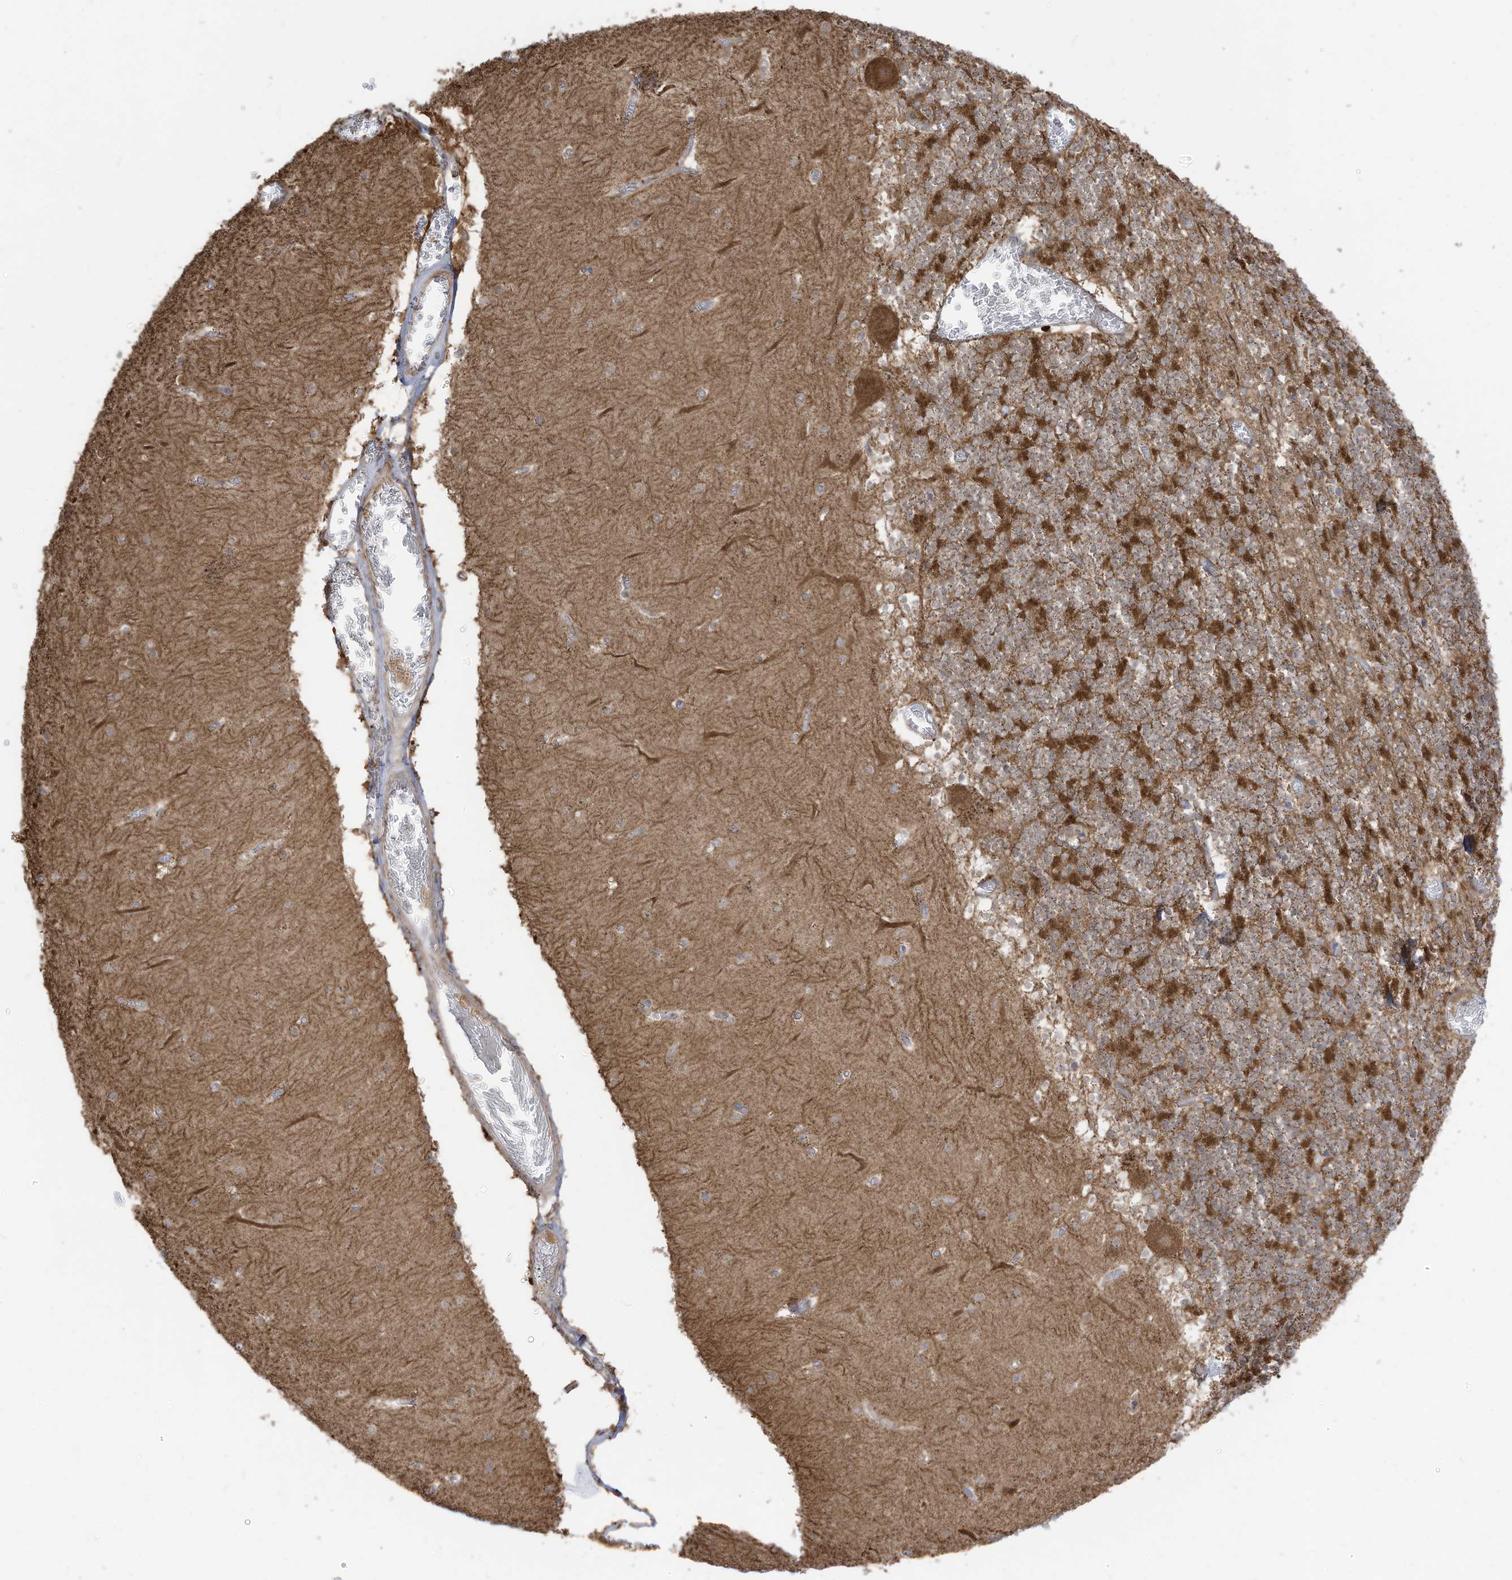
{"staining": {"intensity": "strong", "quantity": "25%-75%", "location": "cytoplasmic/membranous"}, "tissue": "cerebellum", "cell_type": "Cells in granular layer", "image_type": "normal", "snomed": [{"axis": "morphology", "description": "Normal tissue, NOS"}, {"axis": "topography", "description": "Cerebellum"}], "caption": "A micrograph of cerebellum stained for a protein reveals strong cytoplasmic/membranous brown staining in cells in granular layer.", "gene": "CGAS", "patient": {"sex": "female", "age": 28}}